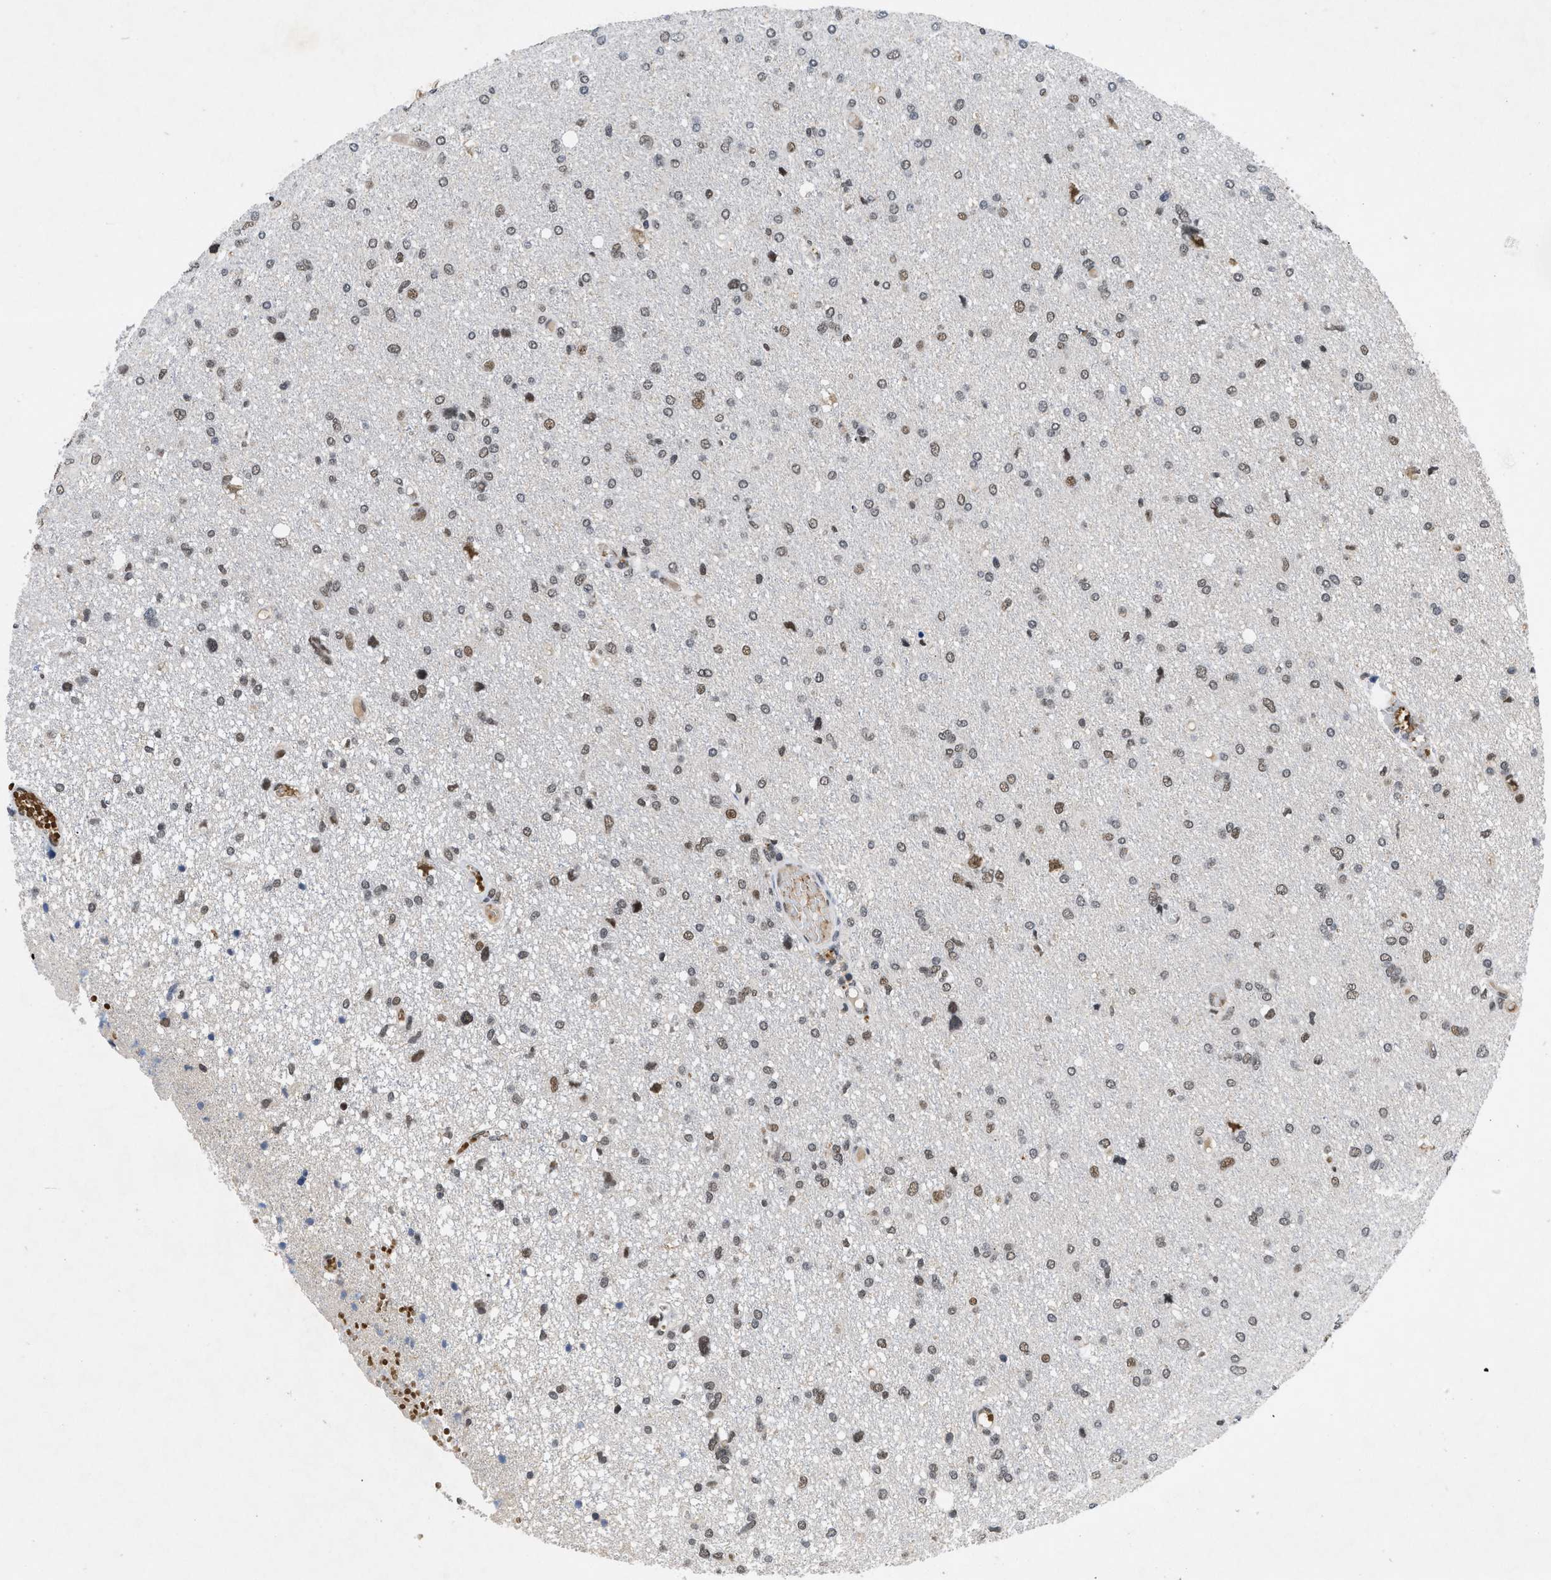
{"staining": {"intensity": "moderate", "quantity": "<25%", "location": "nuclear"}, "tissue": "glioma", "cell_type": "Tumor cells", "image_type": "cancer", "snomed": [{"axis": "morphology", "description": "Glioma, malignant, High grade"}, {"axis": "topography", "description": "Brain"}], "caption": "Glioma stained with IHC displays moderate nuclear positivity in about <25% of tumor cells.", "gene": "ZNF346", "patient": {"sex": "female", "age": 59}}